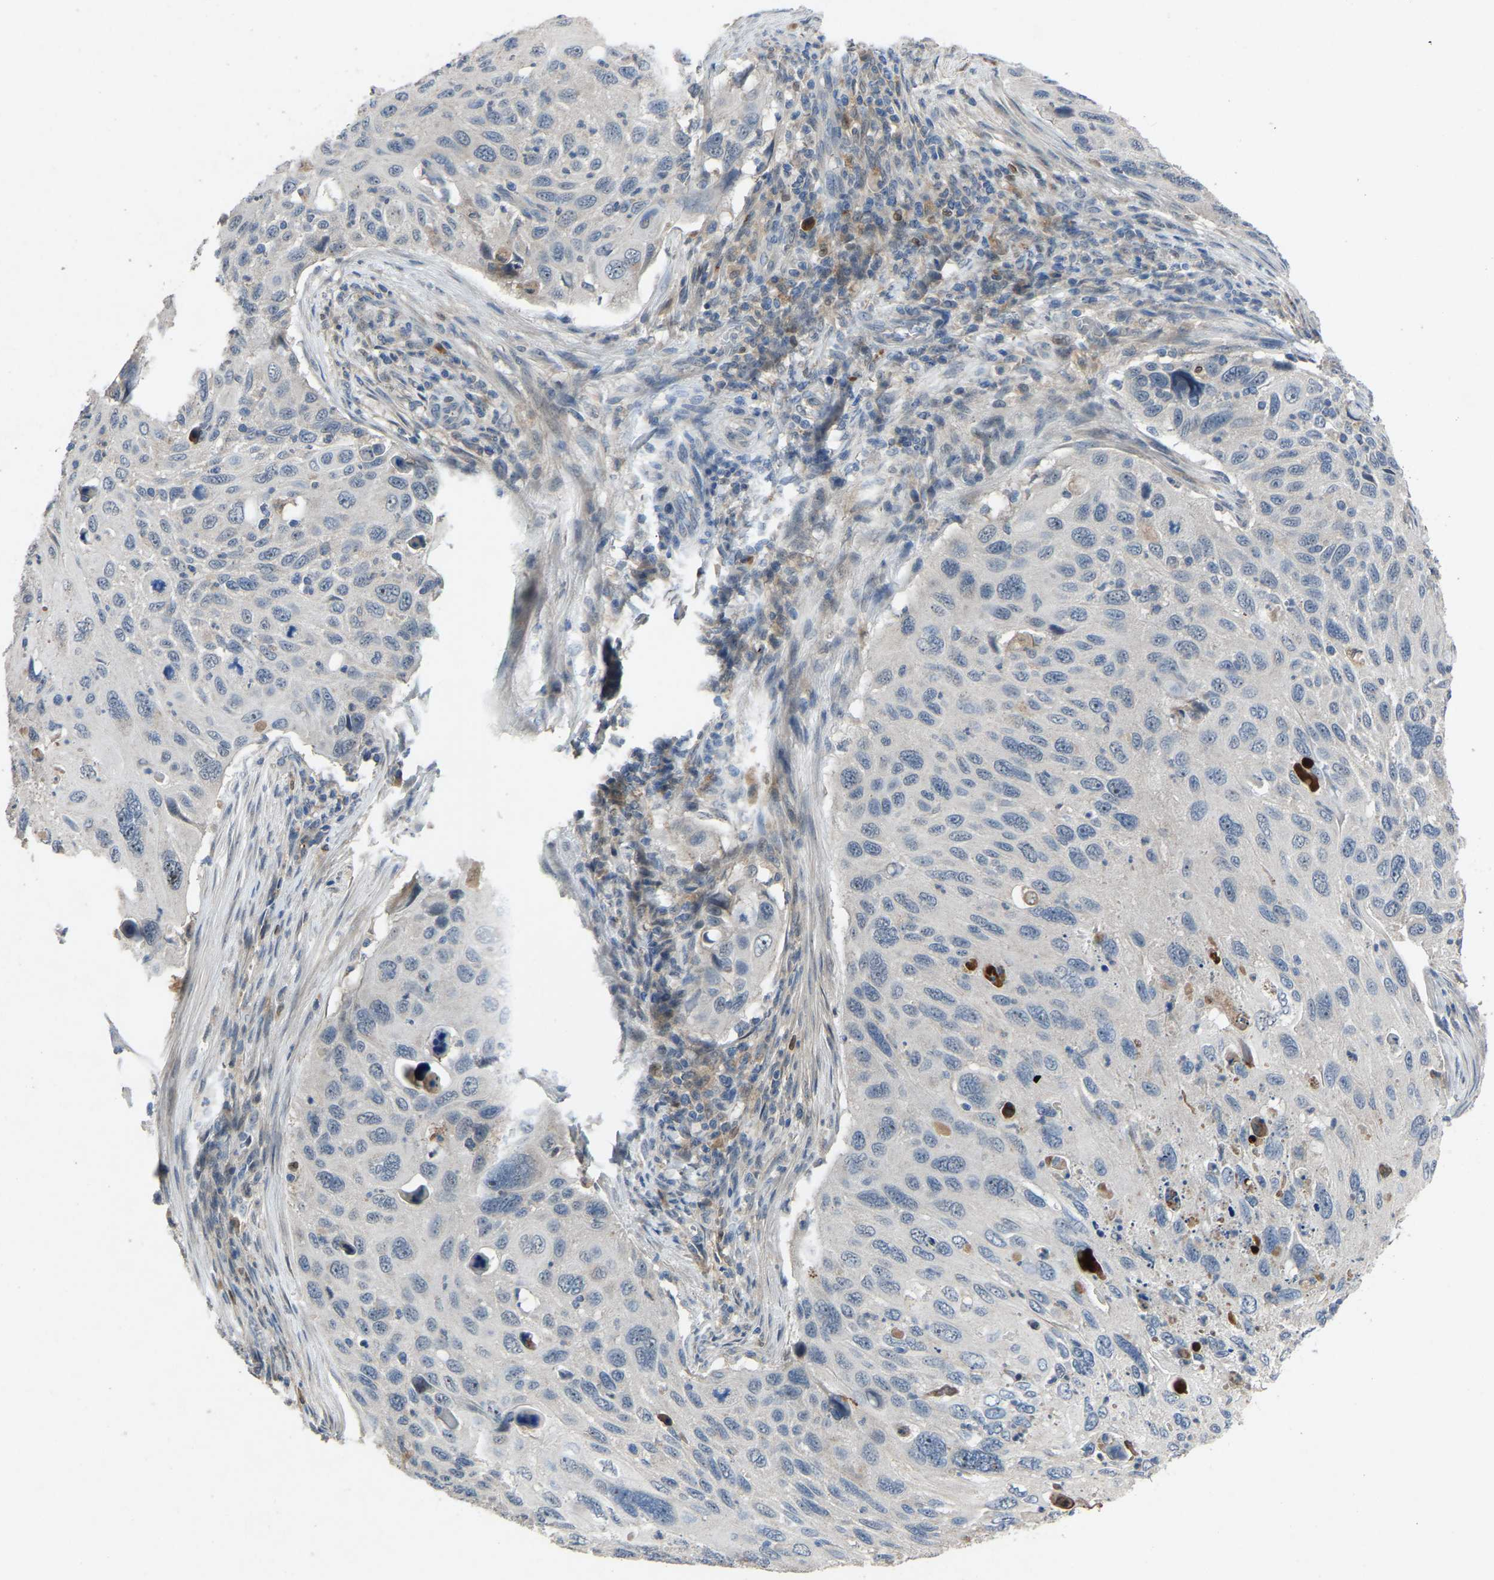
{"staining": {"intensity": "negative", "quantity": "none", "location": "none"}, "tissue": "cervical cancer", "cell_type": "Tumor cells", "image_type": "cancer", "snomed": [{"axis": "morphology", "description": "Squamous cell carcinoma, NOS"}, {"axis": "topography", "description": "Cervix"}], "caption": "Tumor cells show no significant protein expression in cervical cancer.", "gene": "FHIT", "patient": {"sex": "female", "age": 70}}